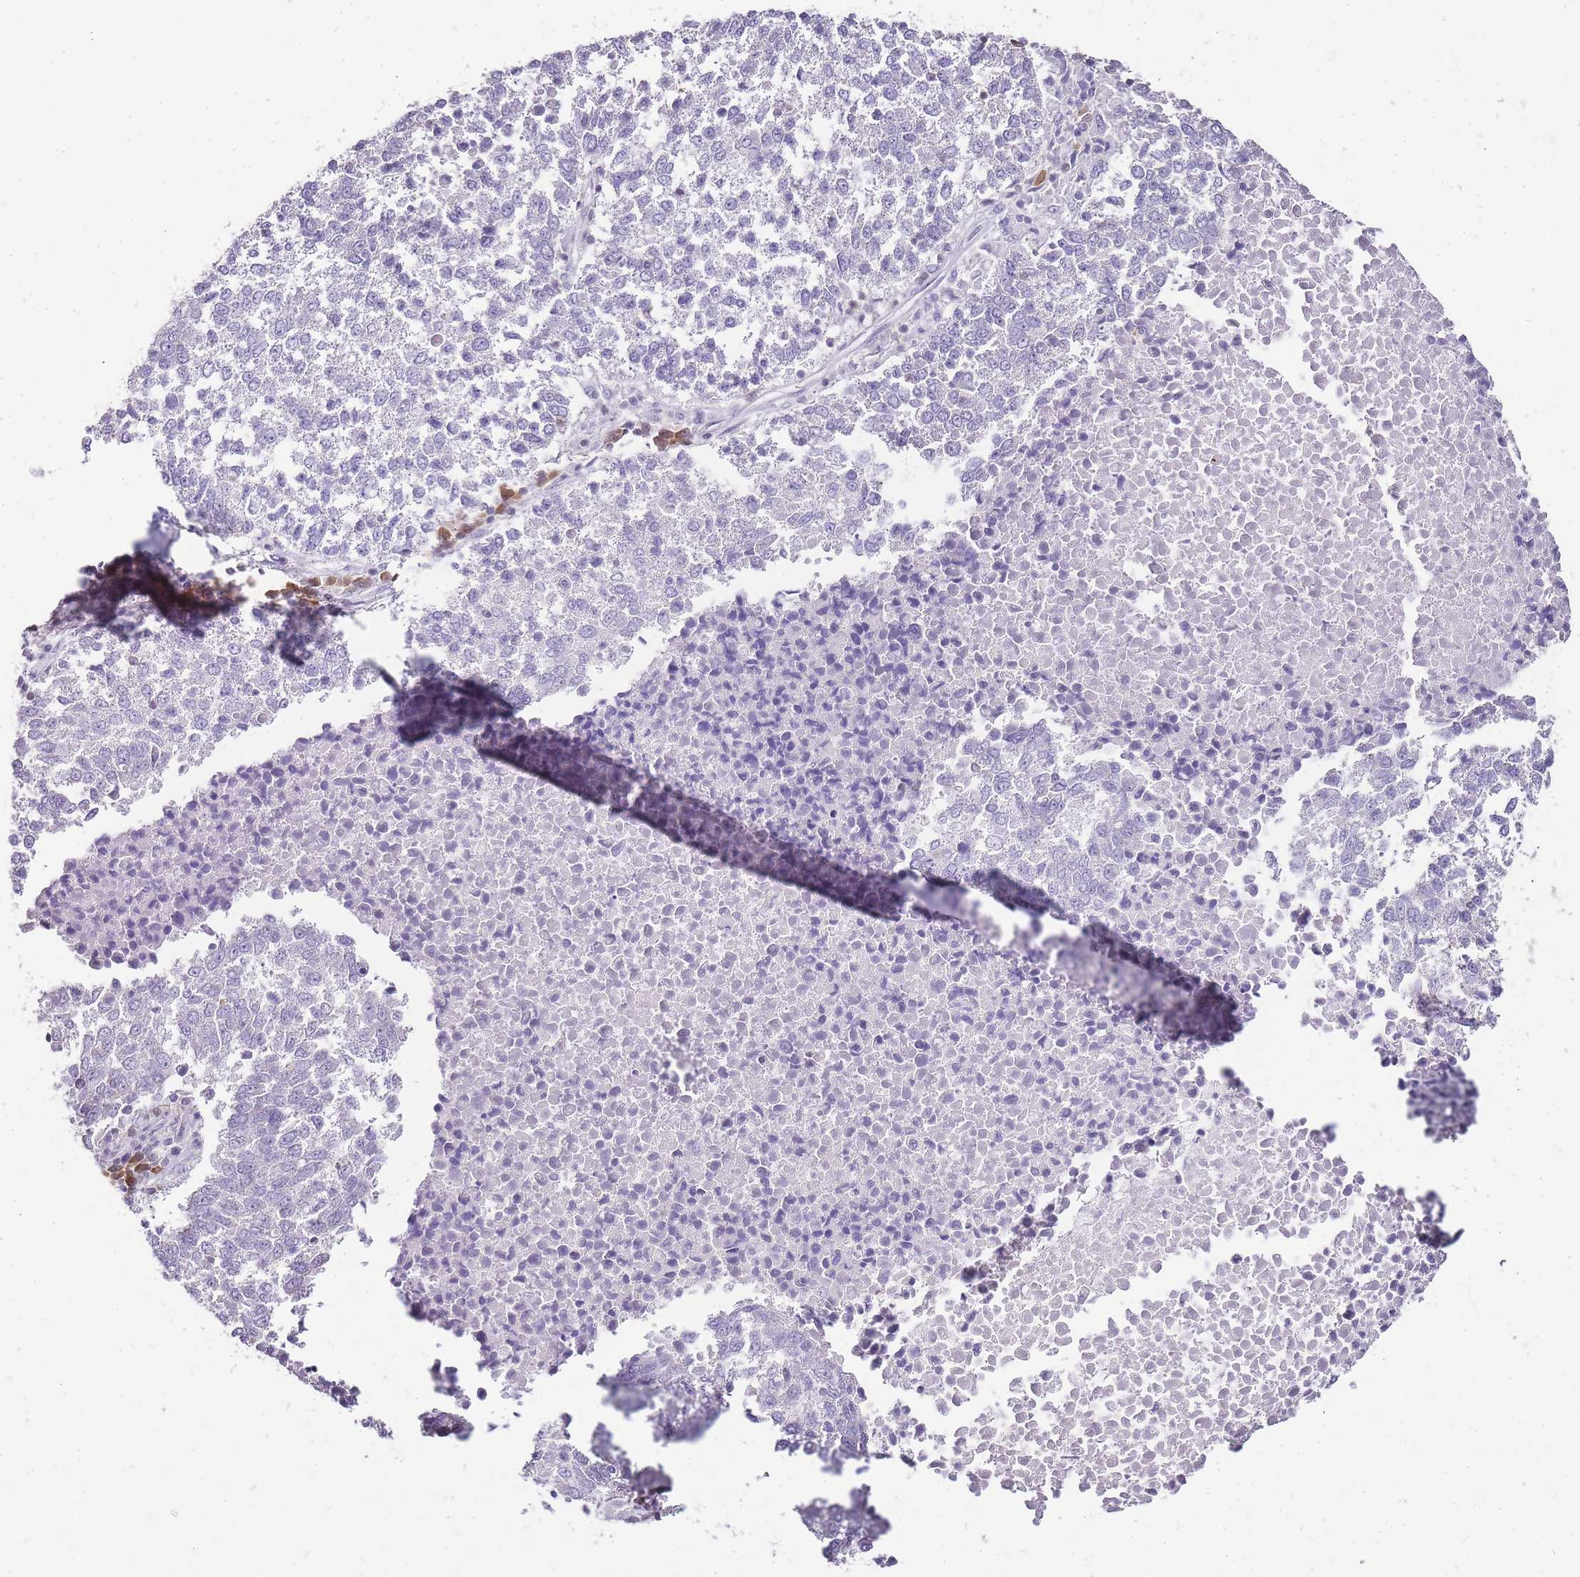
{"staining": {"intensity": "negative", "quantity": "none", "location": "none"}, "tissue": "lung cancer", "cell_type": "Tumor cells", "image_type": "cancer", "snomed": [{"axis": "morphology", "description": "Squamous cell carcinoma, NOS"}, {"axis": "topography", "description": "Lung"}], "caption": "Human lung cancer (squamous cell carcinoma) stained for a protein using immunohistochemistry demonstrates no staining in tumor cells.", "gene": "ZBP1", "patient": {"sex": "male", "age": 73}}